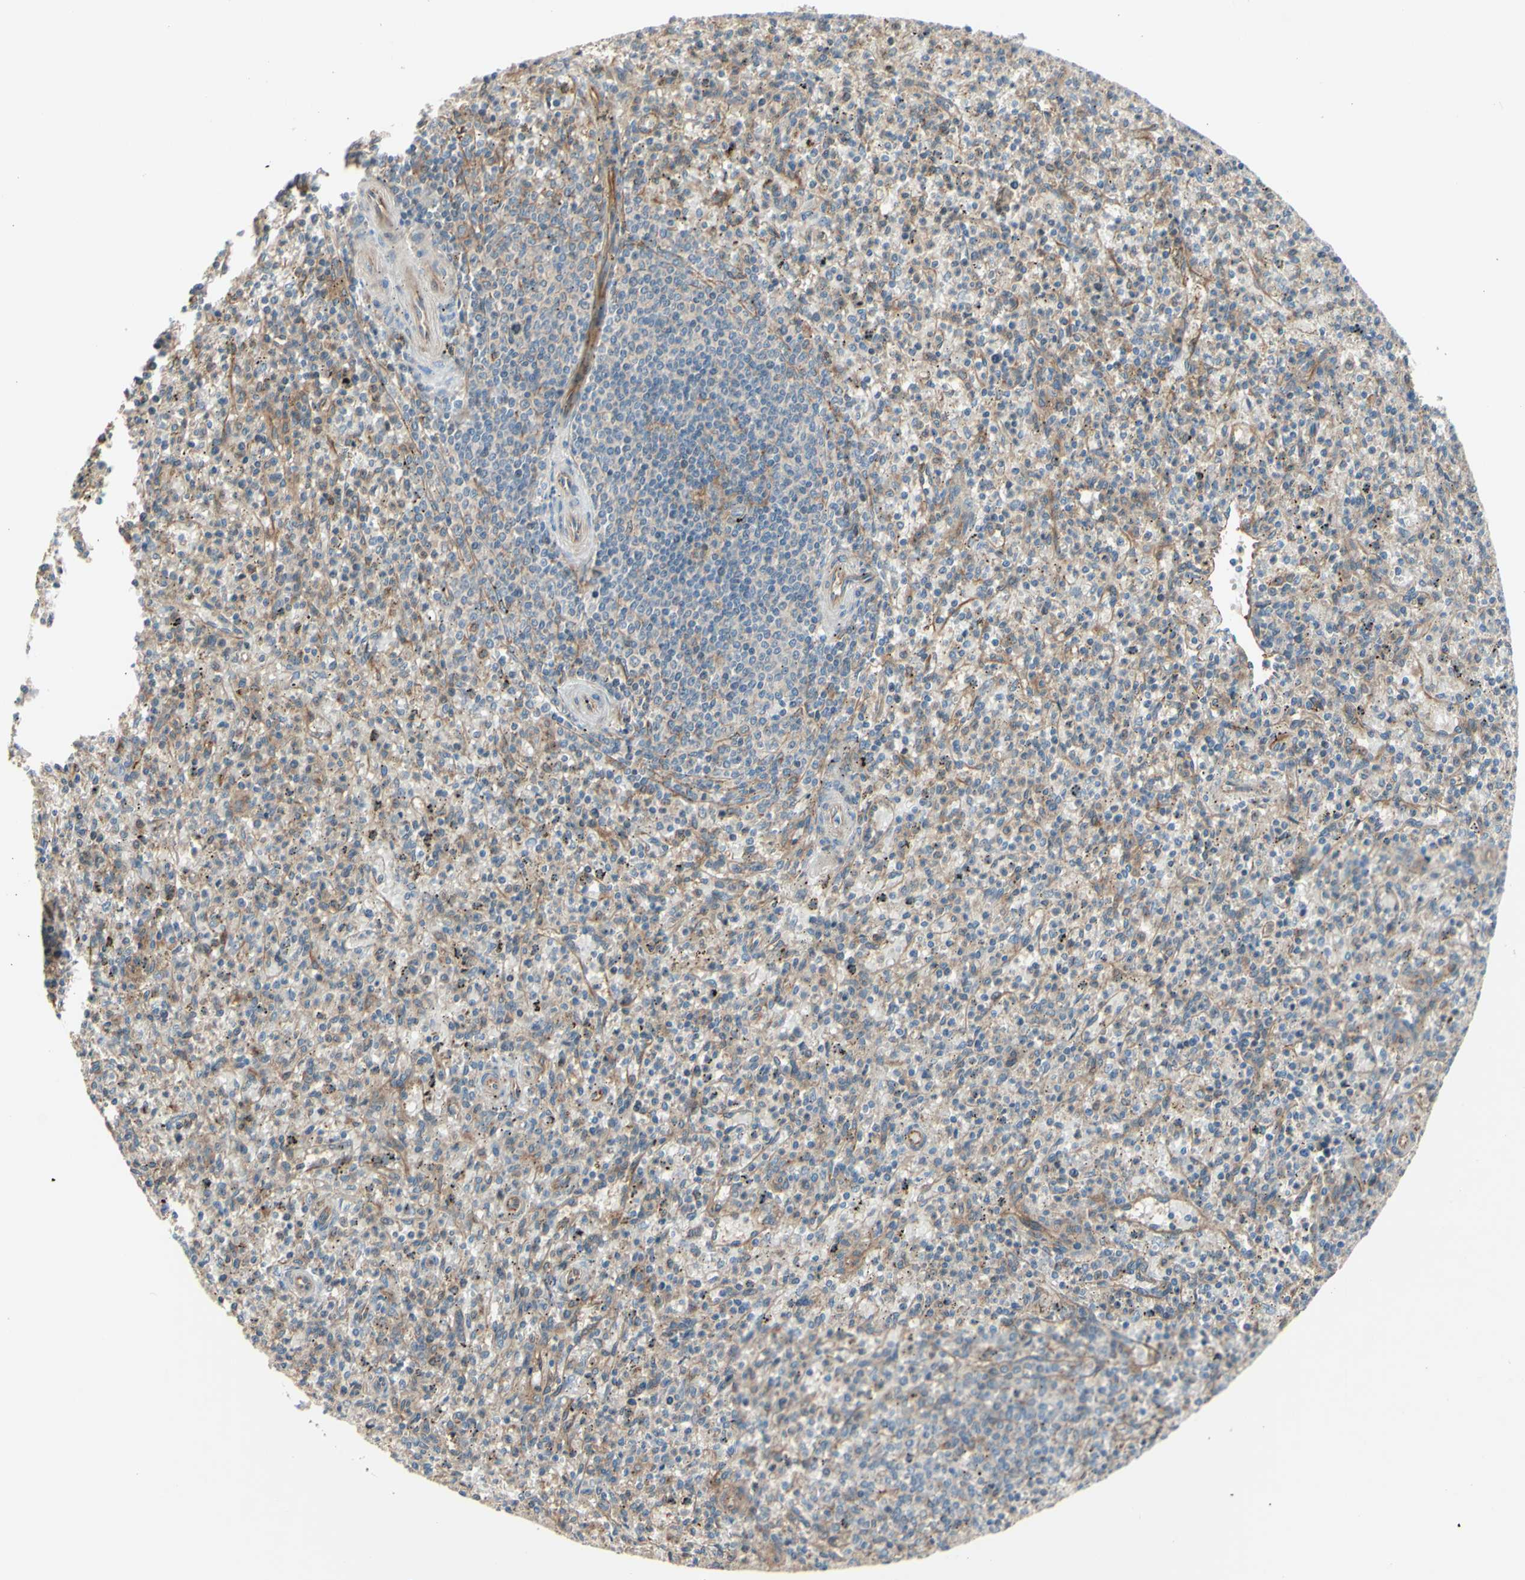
{"staining": {"intensity": "negative", "quantity": "none", "location": "none"}, "tissue": "spleen", "cell_type": "Cells in red pulp", "image_type": "normal", "snomed": [{"axis": "morphology", "description": "Normal tissue, NOS"}, {"axis": "topography", "description": "Spleen"}], "caption": "Micrograph shows no protein staining in cells in red pulp of benign spleen.", "gene": "DYNLRB1", "patient": {"sex": "male", "age": 72}}